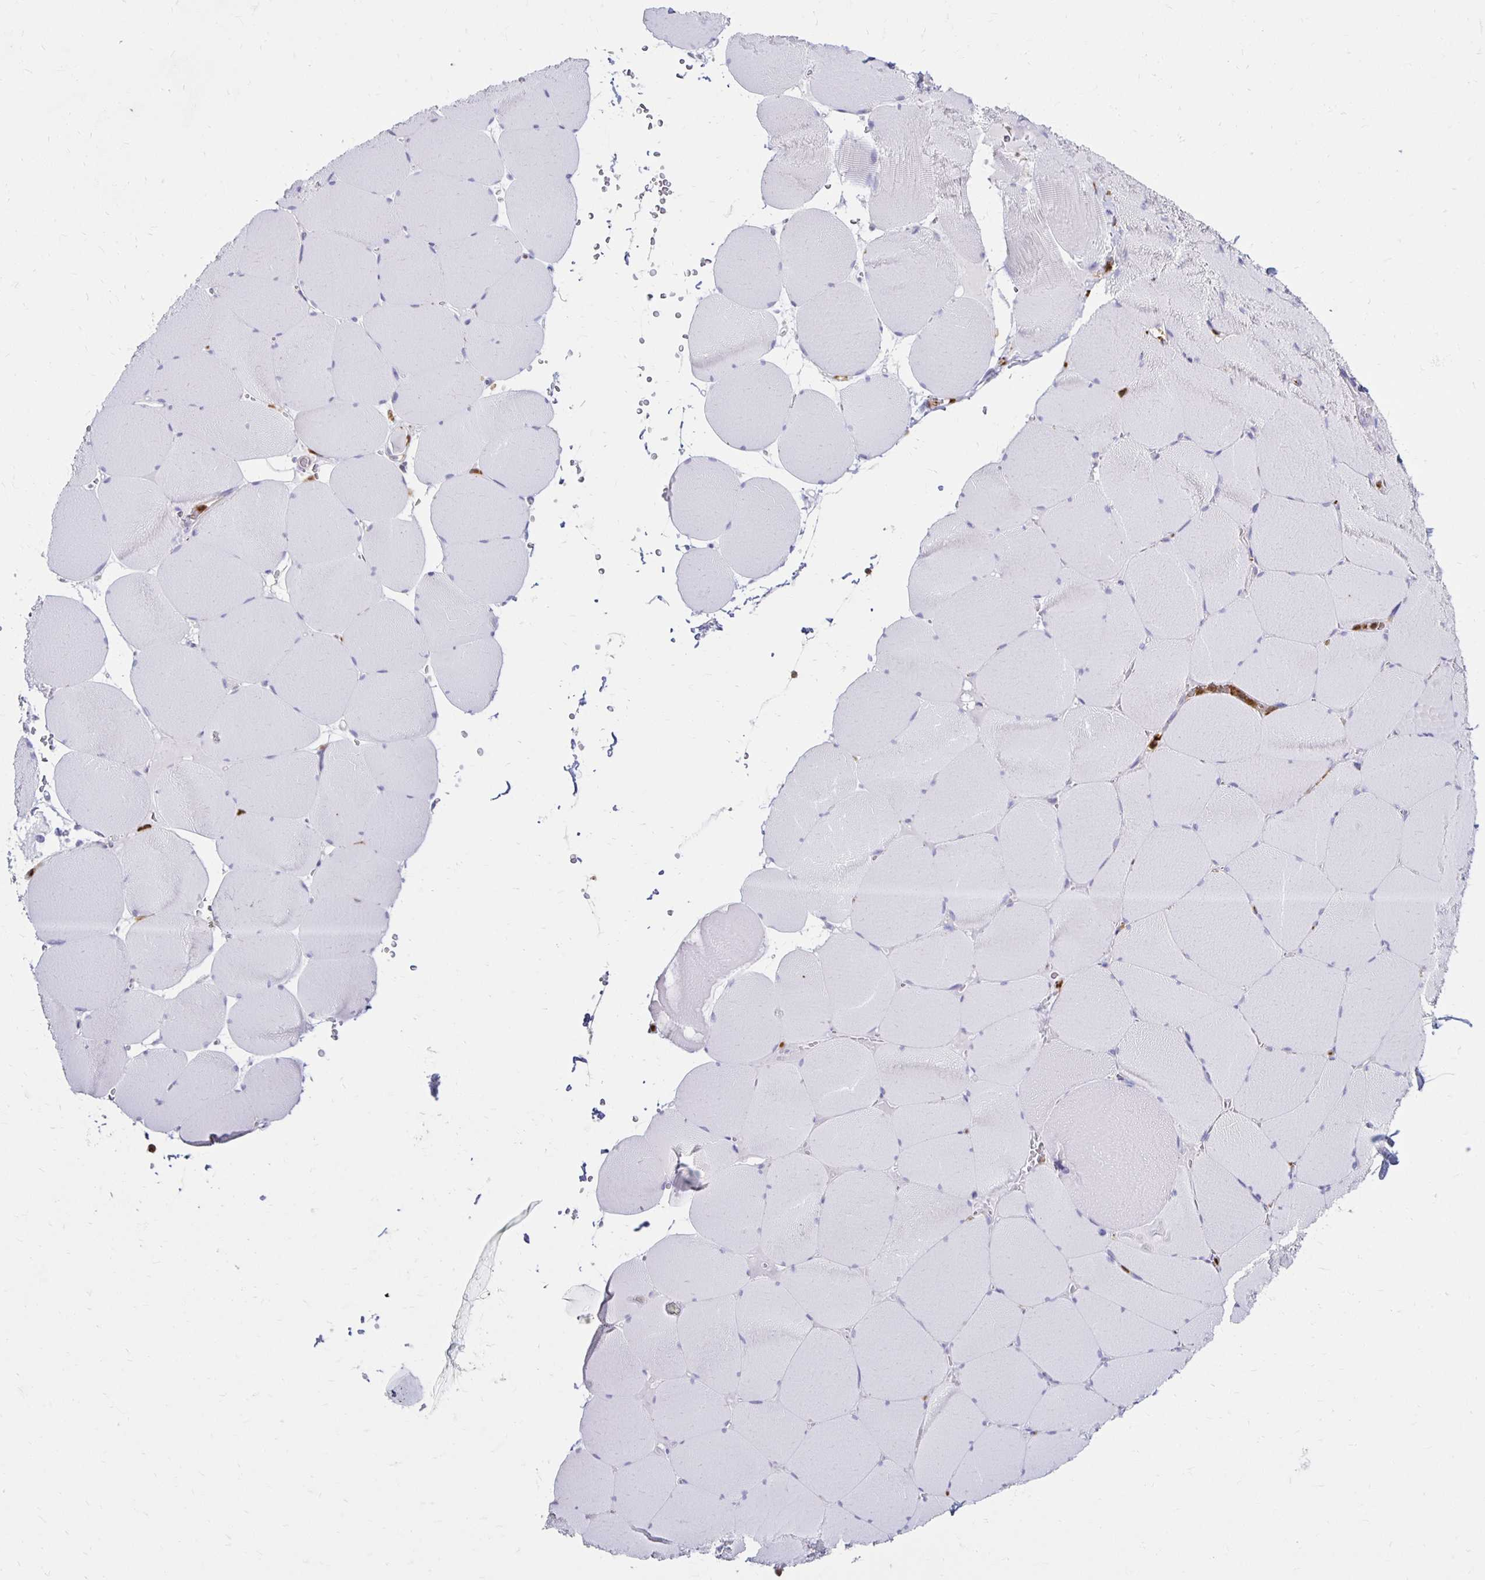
{"staining": {"intensity": "negative", "quantity": "none", "location": "none"}, "tissue": "skeletal muscle", "cell_type": "Myocytes", "image_type": "normal", "snomed": [{"axis": "morphology", "description": "Normal tissue, NOS"}, {"axis": "topography", "description": "Skeletal muscle"}, {"axis": "topography", "description": "Head-Neck"}], "caption": "The photomicrograph exhibits no significant staining in myocytes of skeletal muscle. Brightfield microscopy of IHC stained with DAB (brown) and hematoxylin (blue), captured at high magnification.", "gene": "CCL21", "patient": {"sex": "male", "age": 66}}